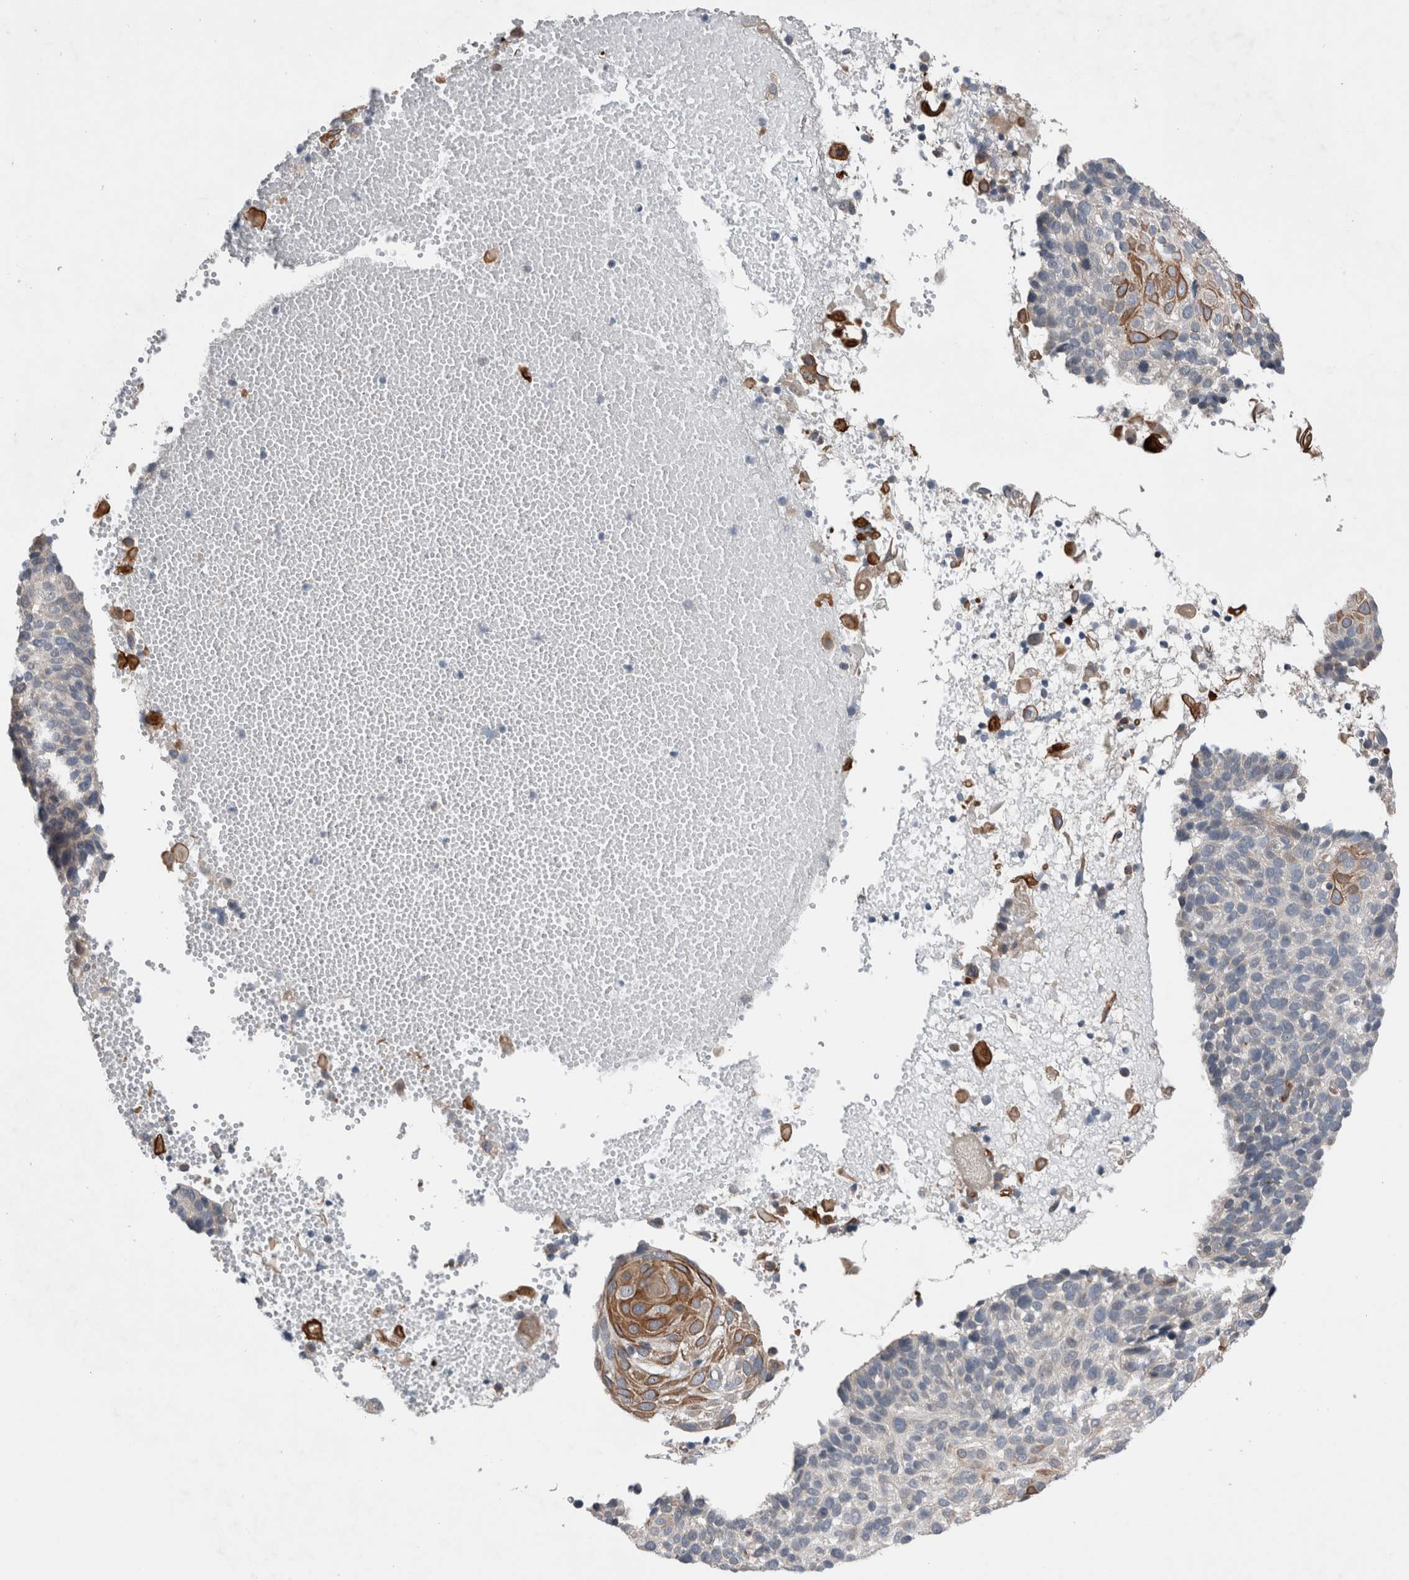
{"staining": {"intensity": "moderate", "quantity": "<25%", "location": "cytoplasmic/membranous"}, "tissue": "cervical cancer", "cell_type": "Tumor cells", "image_type": "cancer", "snomed": [{"axis": "morphology", "description": "Squamous cell carcinoma, NOS"}, {"axis": "topography", "description": "Cervix"}], "caption": "Protein expression analysis of cervical cancer (squamous cell carcinoma) displays moderate cytoplasmic/membranous expression in approximately <25% of tumor cells. (DAB (3,3'-diaminobenzidine) IHC, brown staining for protein, blue staining for nuclei).", "gene": "CRNN", "patient": {"sex": "female", "age": 74}}